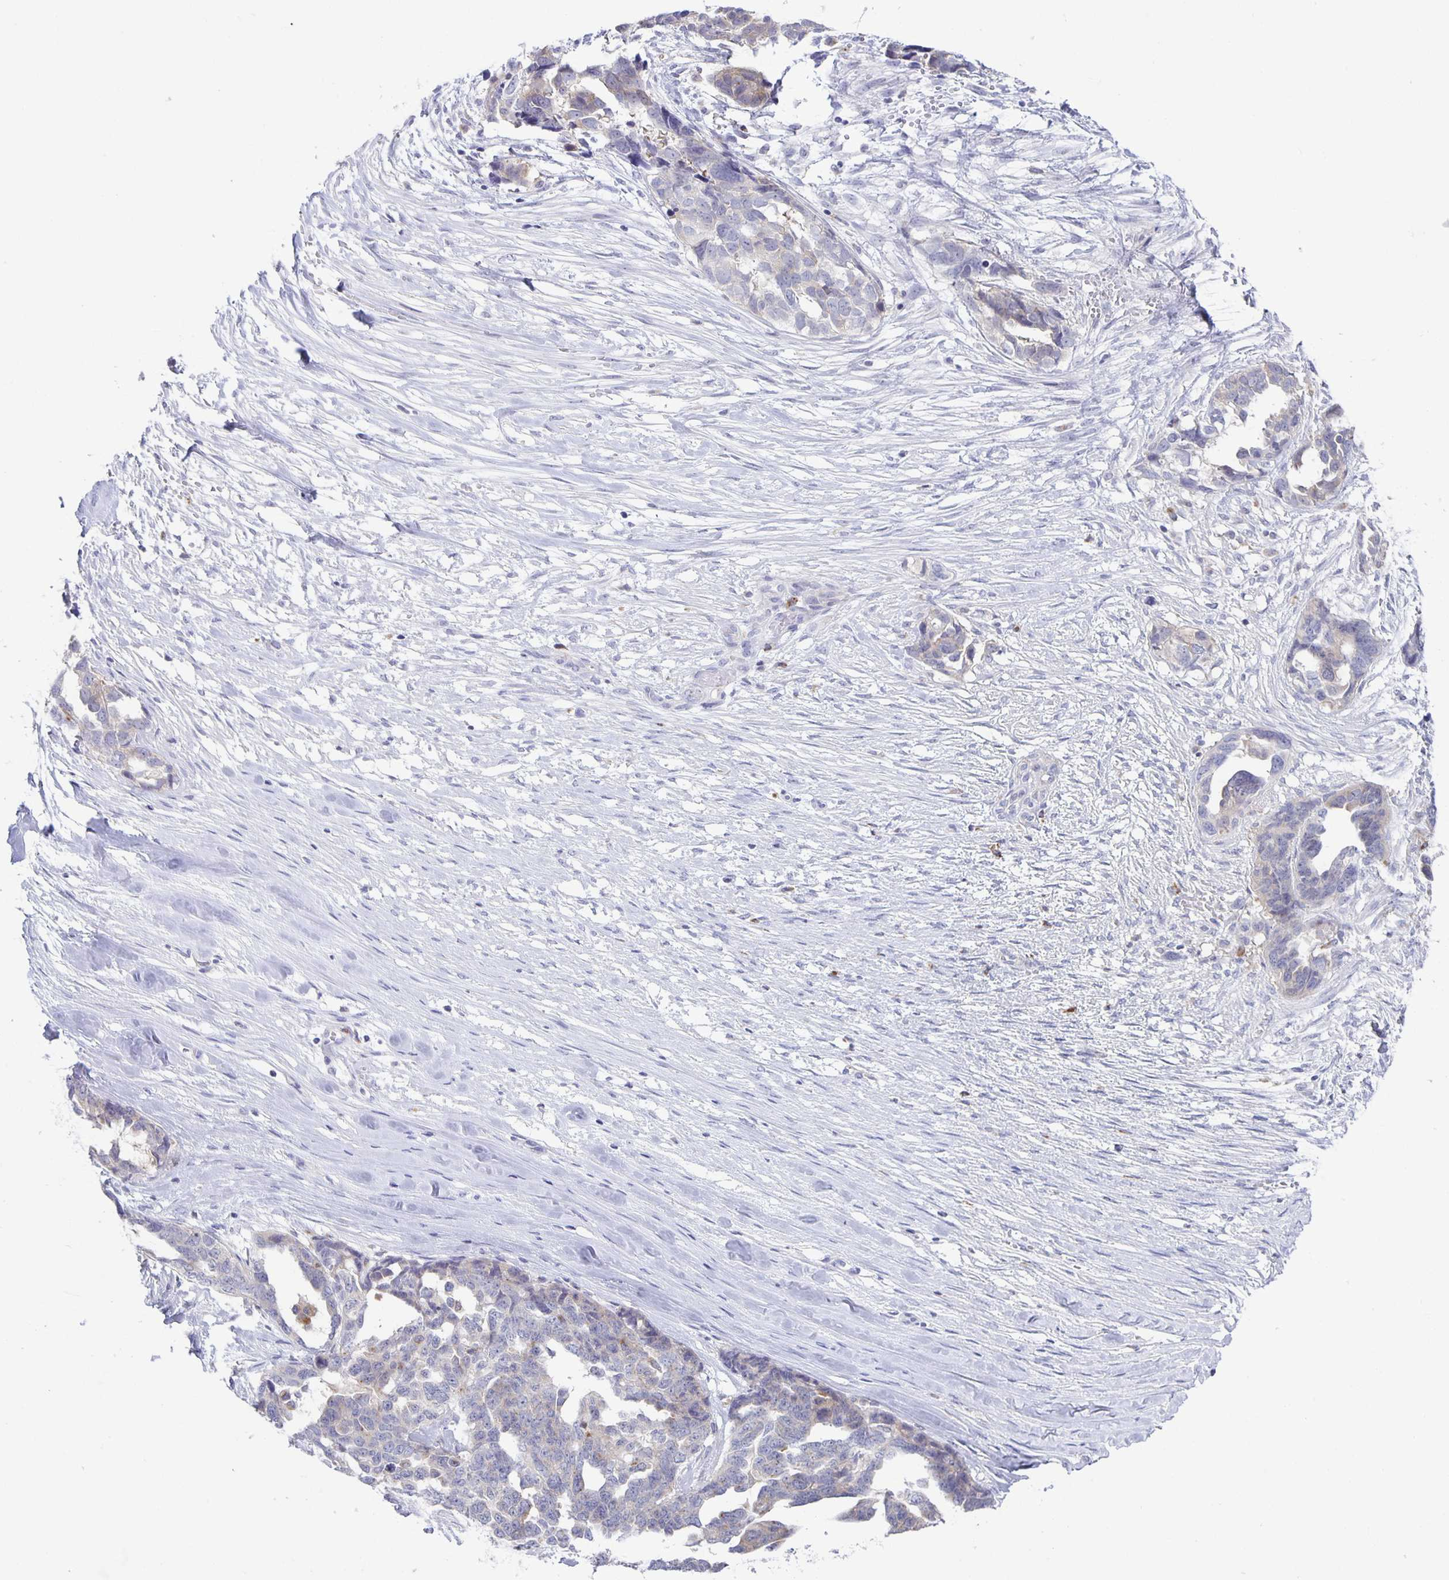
{"staining": {"intensity": "negative", "quantity": "none", "location": "none"}, "tissue": "ovarian cancer", "cell_type": "Tumor cells", "image_type": "cancer", "snomed": [{"axis": "morphology", "description": "Cystadenocarcinoma, serous, NOS"}, {"axis": "topography", "description": "Ovary"}], "caption": "Human serous cystadenocarcinoma (ovarian) stained for a protein using immunohistochemistry (IHC) demonstrates no positivity in tumor cells.", "gene": "LIPA", "patient": {"sex": "female", "age": 69}}